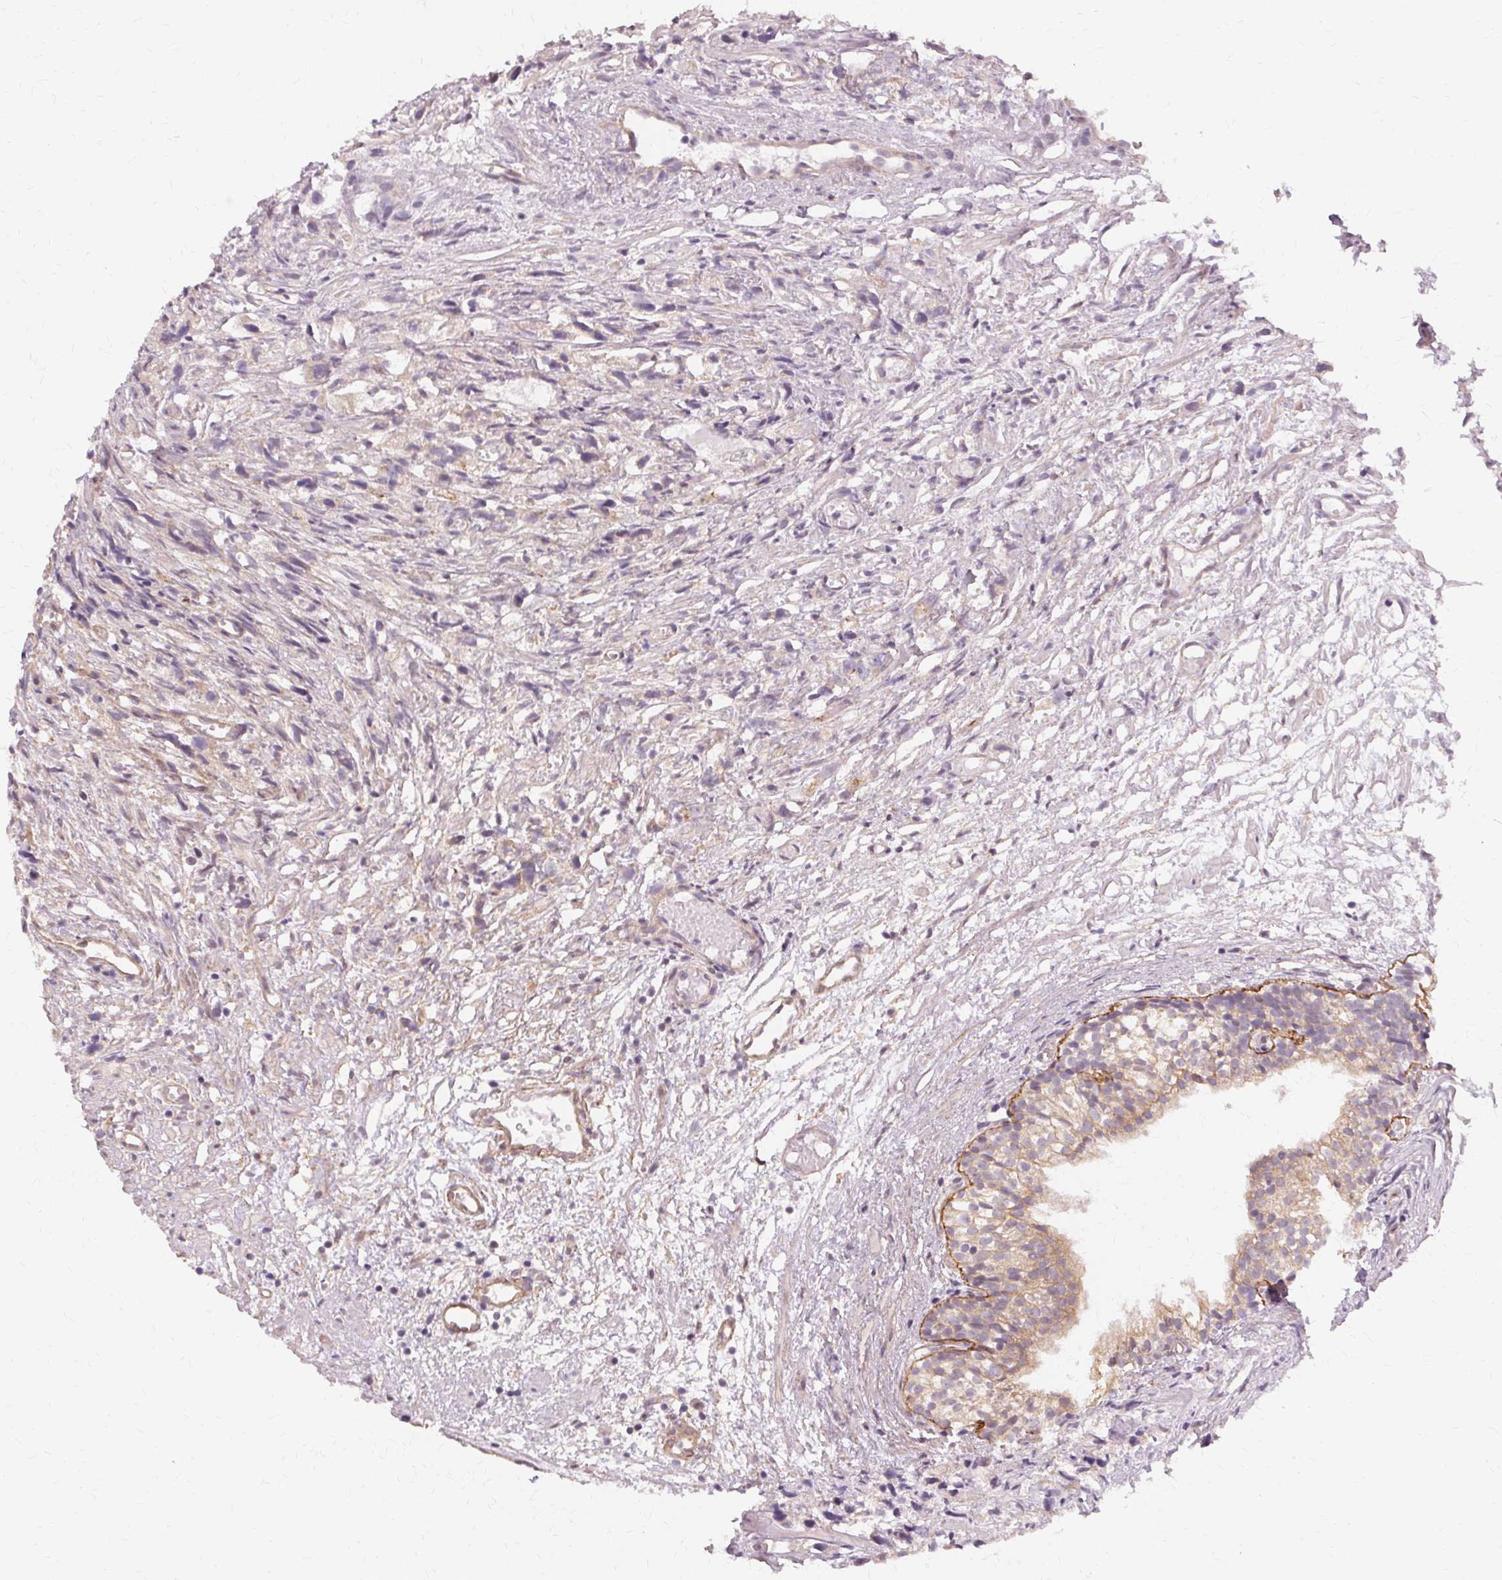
{"staining": {"intensity": "weak", "quantity": ">75%", "location": "cytoplasmic/membranous"}, "tissue": "prostate cancer", "cell_type": "Tumor cells", "image_type": "cancer", "snomed": [{"axis": "morphology", "description": "Adenocarcinoma, High grade"}, {"axis": "topography", "description": "Prostate"}], "caption": "Immunohistochemical staining of human adenocarcinoma (high-grade) (prostate) displays low levels of weak cytoplasmic/membranous staining in approximately >75% of tumor cells.", "gene": "USP8", "patient": {"sex": "male", "age": 75}}